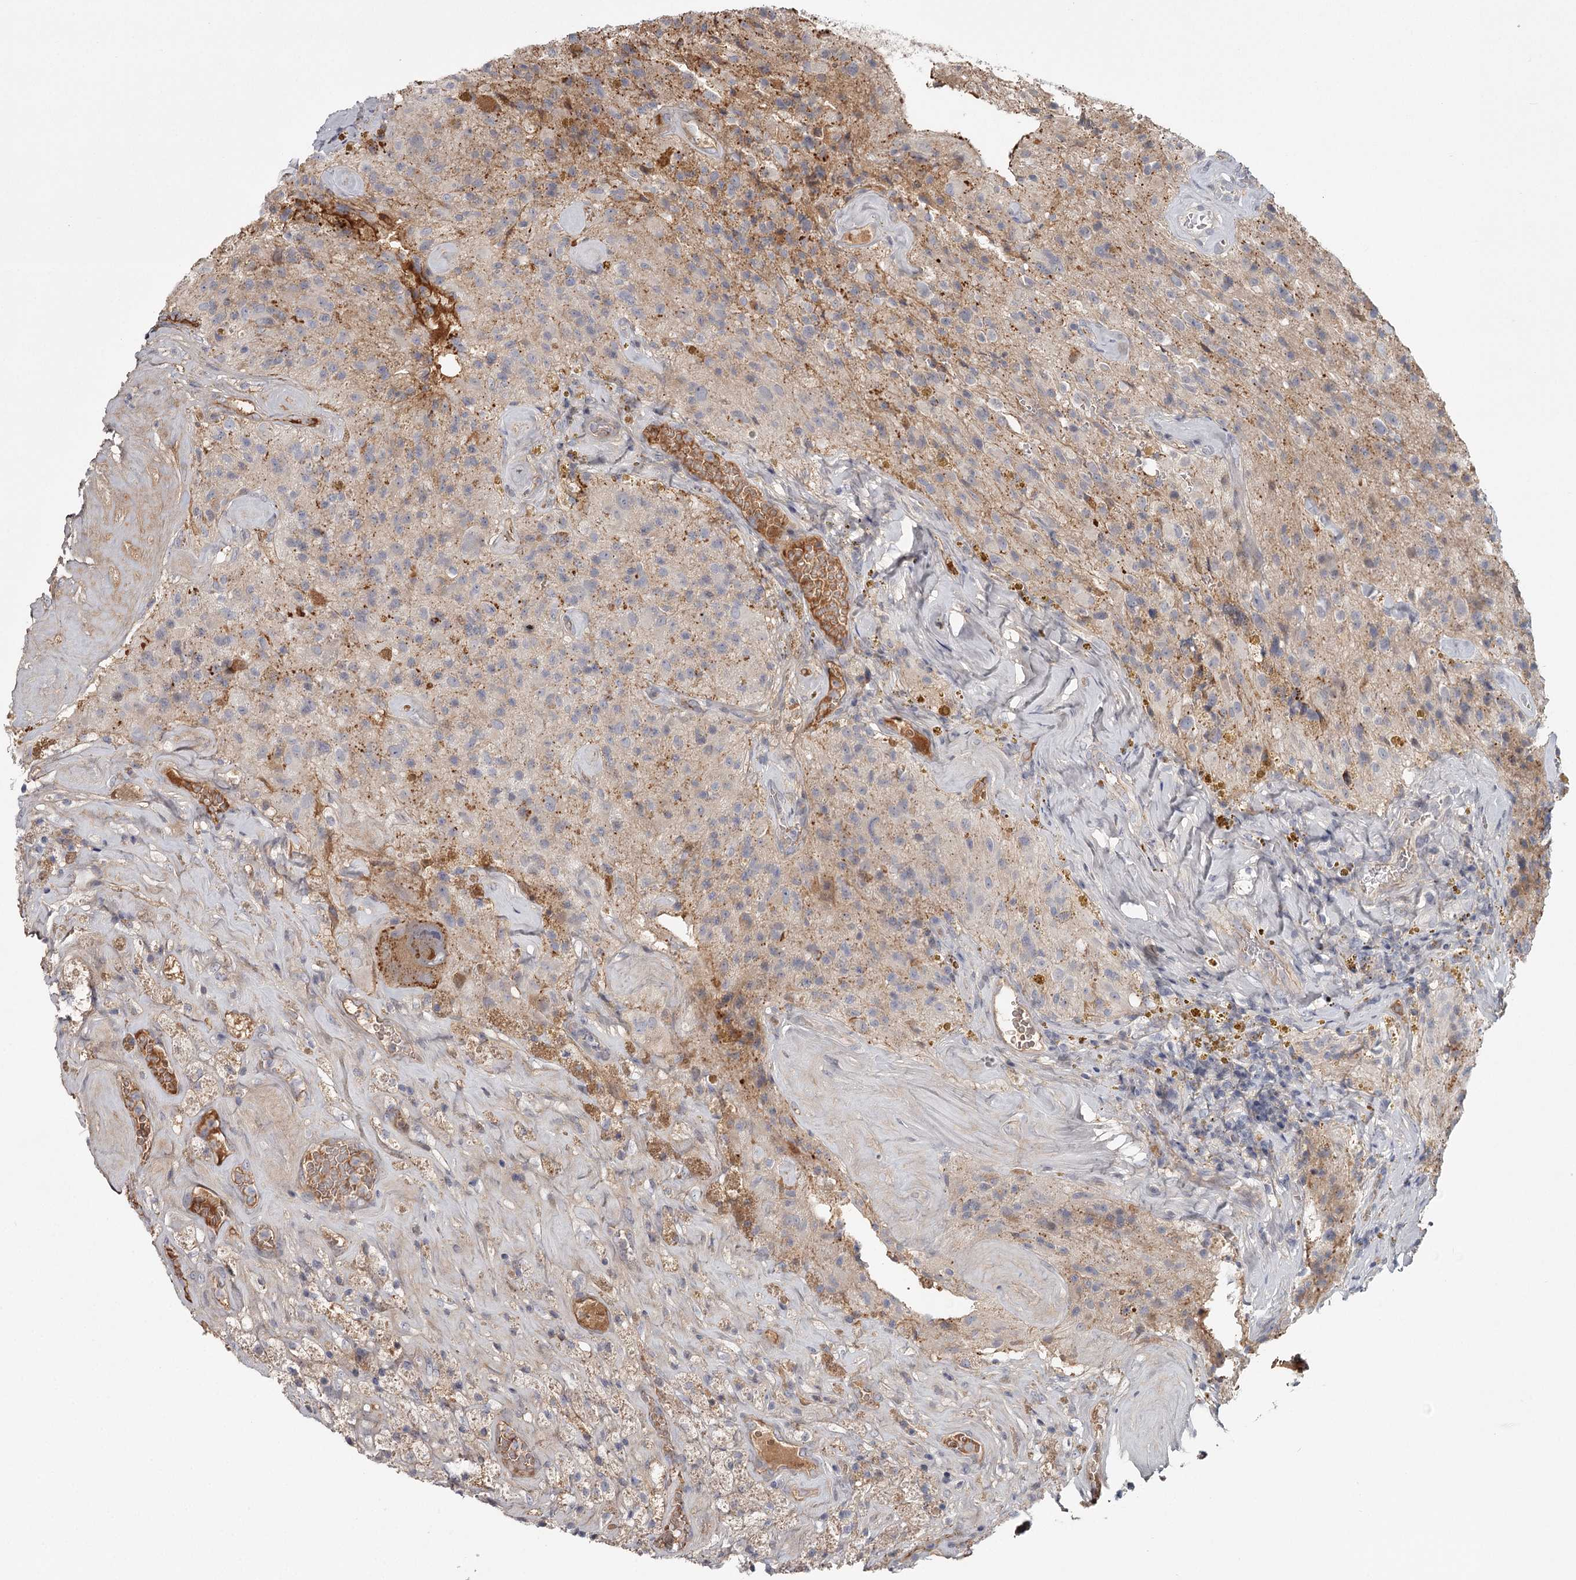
{"staining": {"intensity": "moderate", "quantity": "25%-75%", "location": "cytoplasmic/membranous"}, "tissue": "glioma", "cell_type": "Tumor cells", "image_type": "cancer", "snomed": [{"axis": "morphology", "description": "Glioma, malignant, High grade"}, {"axis": "topography", "description": "Brain"}], "caption": "This is a photomicrograph of immunohistochemistry (IHC) staining of malignant glioma (high-grade), which shows moderate positivity in the cytoplasmic/membranous of tumor cells.", "gene": "DHRS9", "patient": {"sex": "male", "age": 69}}